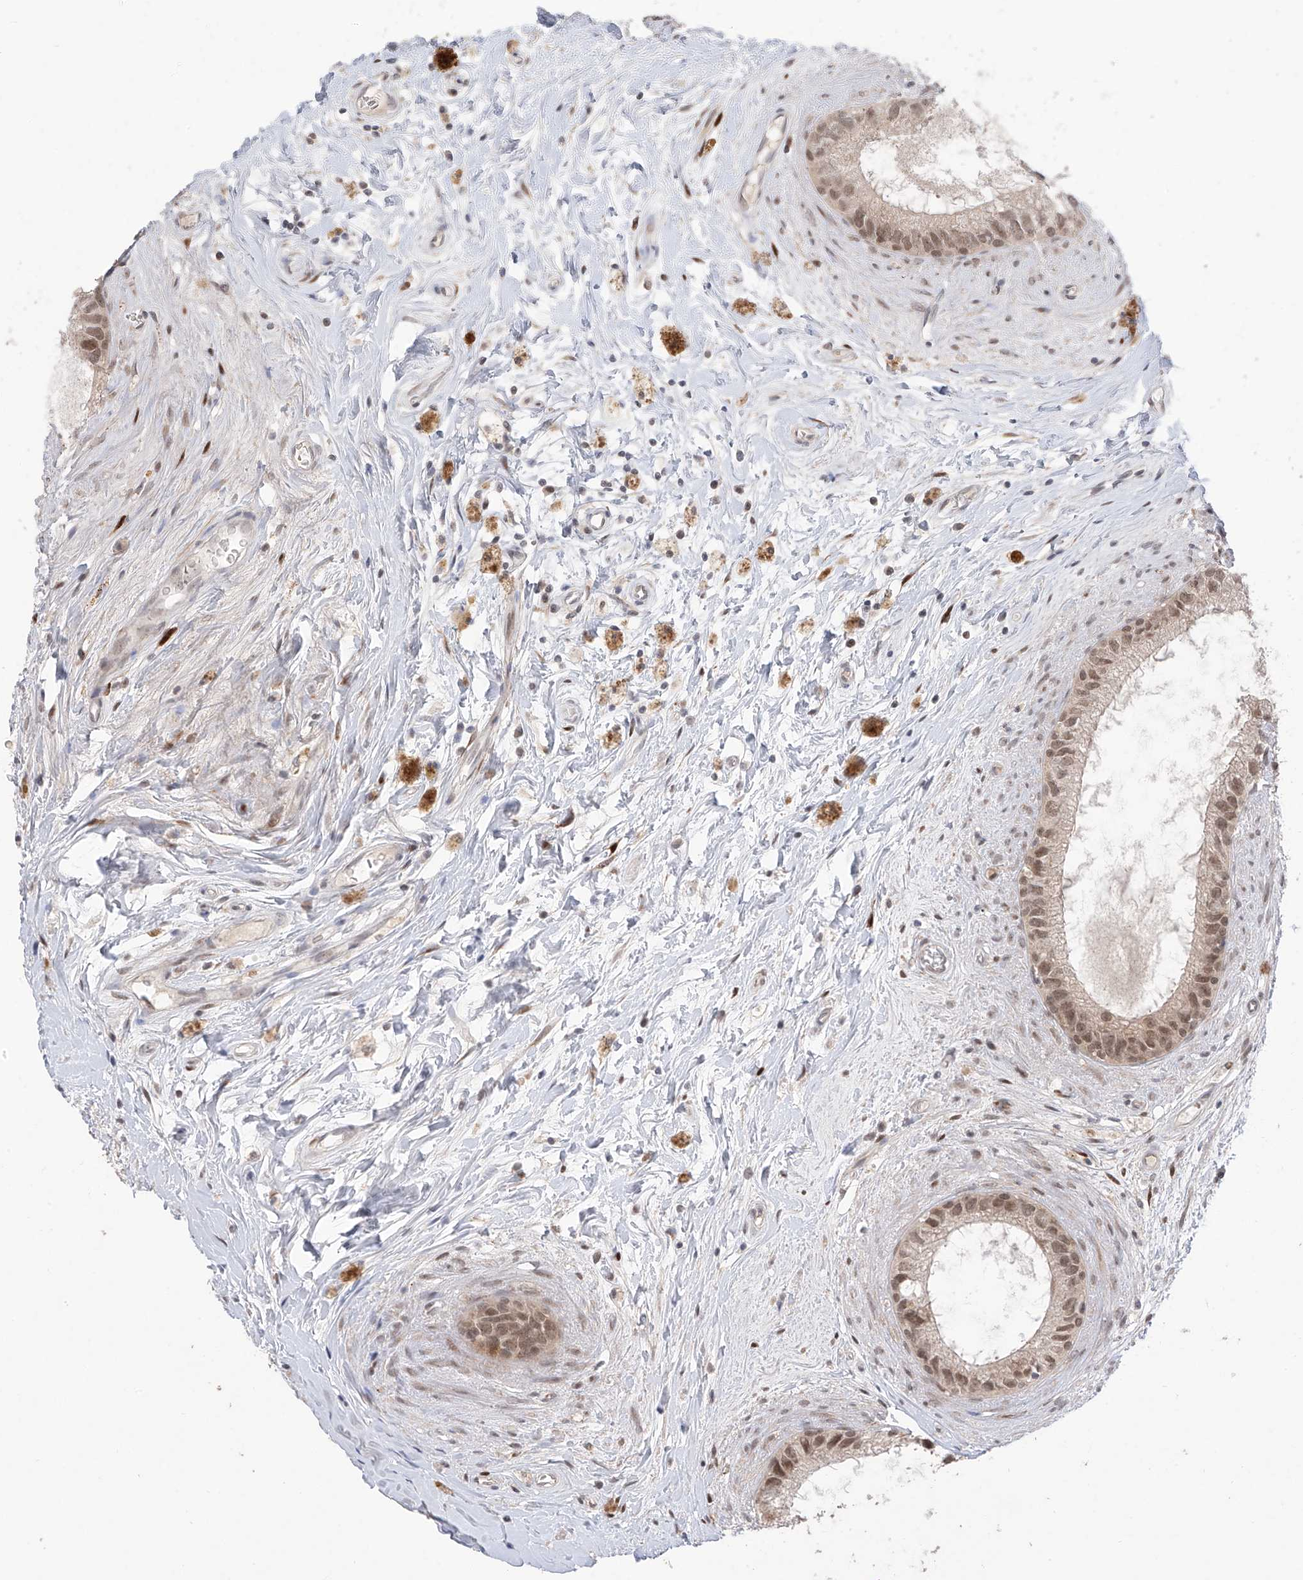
{"staining": {"intensity": "moderate", "quantity": ">75%", "location": "nuclear"}, "tissue": "epididymis", "cell_type": "Glandular cells", "image_type": "normal", "snomed": [{"axis": "morphology", "description": "Normal tissue, NOS"}, {"axis": "topography", "description": "Epididymis"}], "caption": "Immunohistochemical staining of normal human epididymis reveals moderate nuclear protein staining in approximately >75% of glandular cells.", "gene": "OGT", "patient": {"sex": "male", "age": 80}}